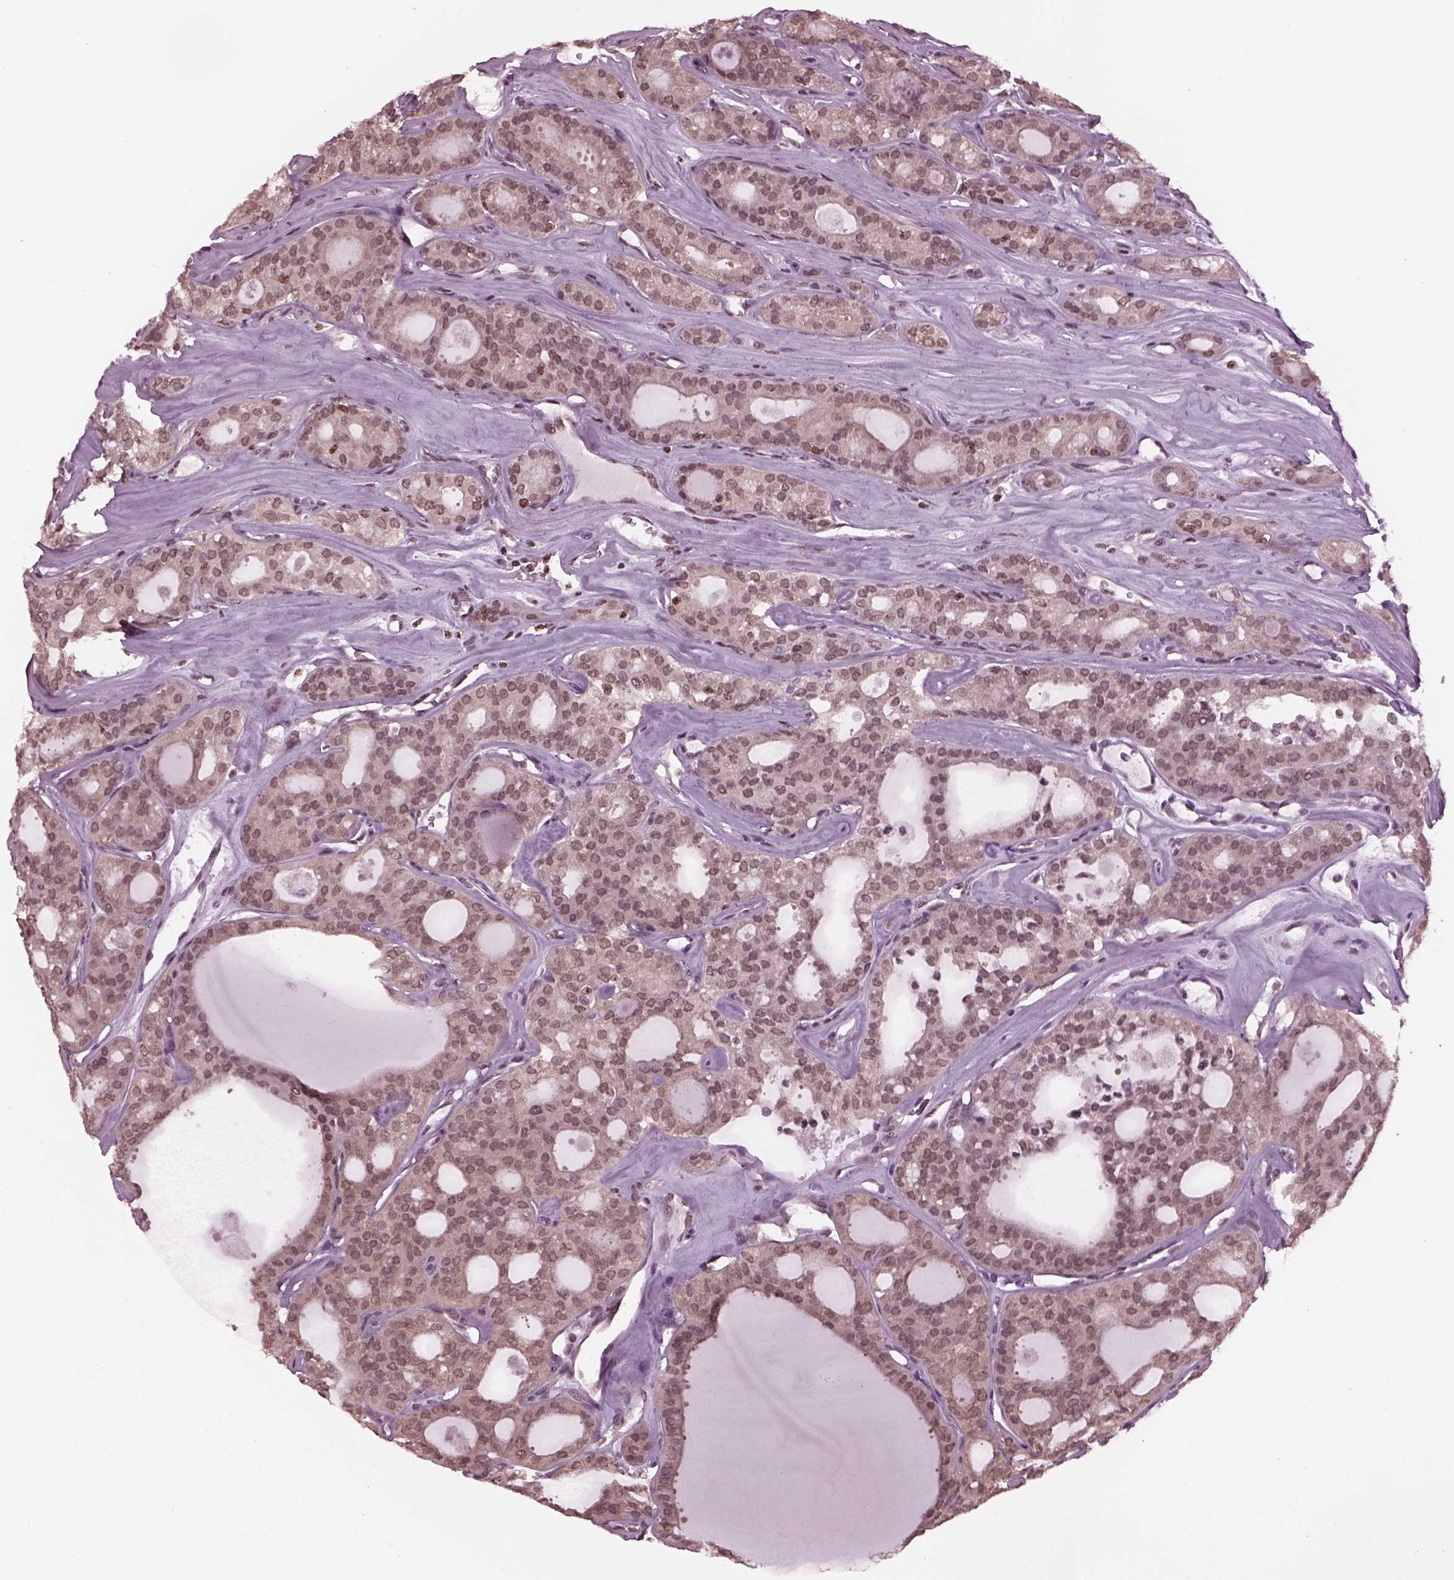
{"staining": {"intensity": "negative", "quantity": "none", "location": "none"}, "tissue": "thyroid cancer", "cell_type": "Tumor cells", "image_type": "cancer", "snomed": [{"axis": "morphology", "description": "Follicular adenoma carcinoma, NOS"}, {"axis": "topography", "description": "Thyroid gland"}], "caption": "A photomicrograph of thyroid cancer (follicular adenoma carcinoma) stained for a protein displays no brown staining in tumor cells.", "gene": "RUVBL2", "patient": {"sex": "male", "age": 75}}